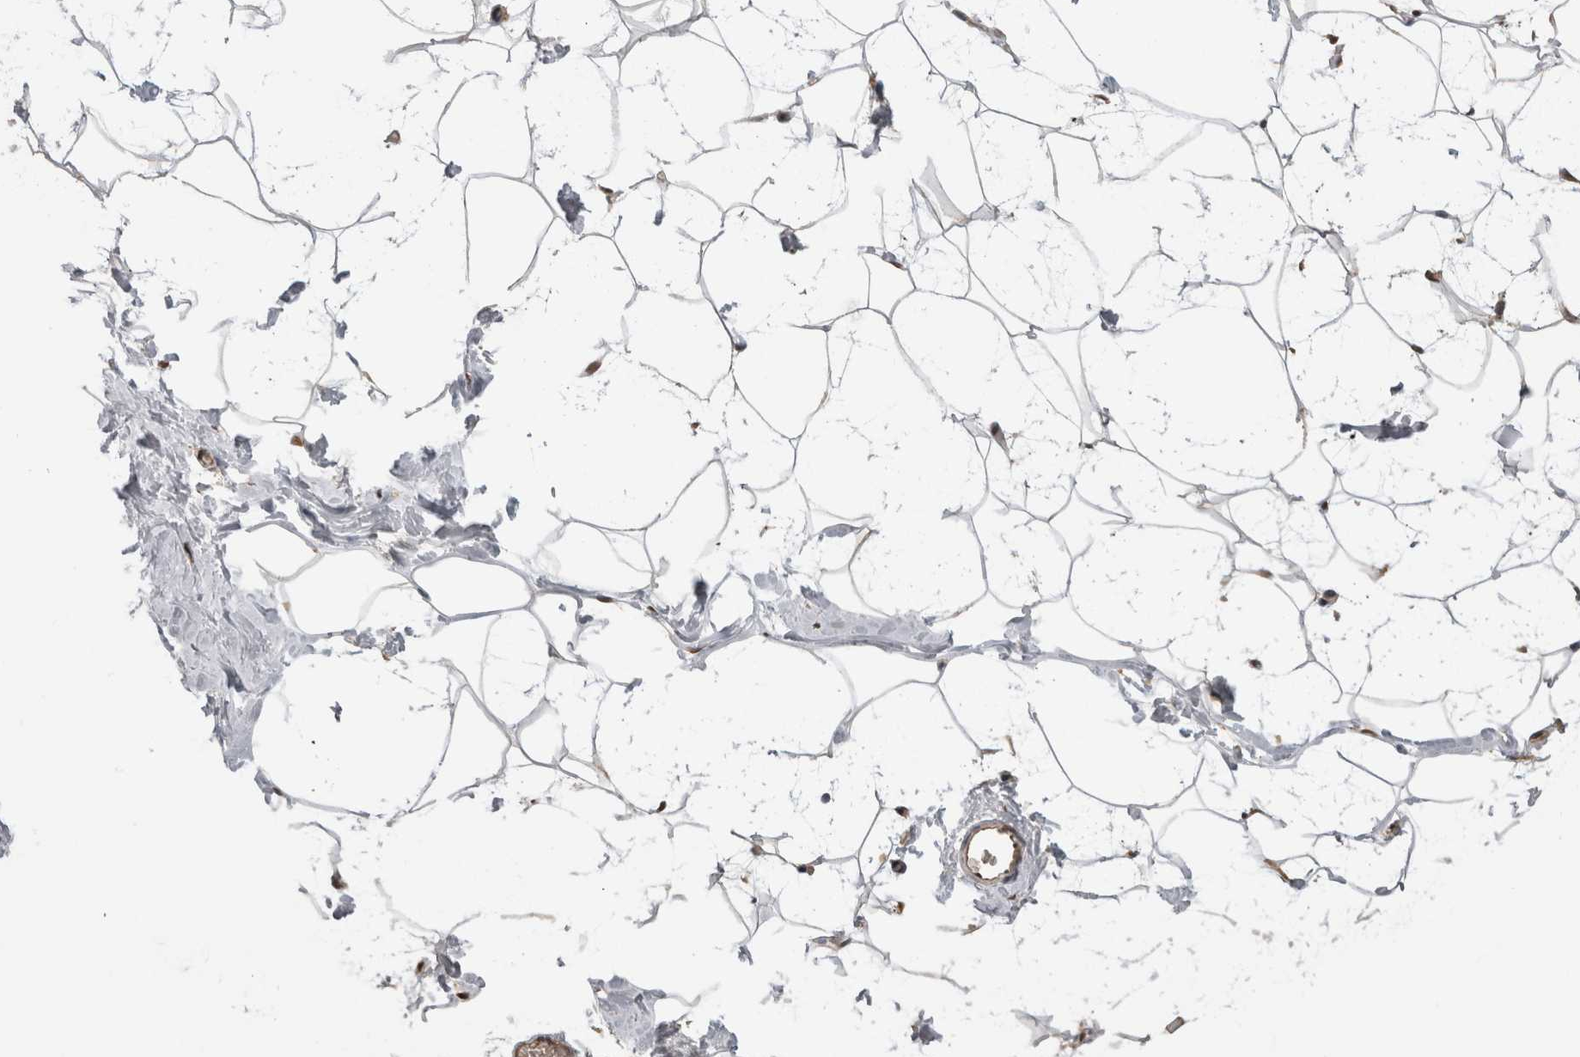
{"staining": {"intensity": "moderate", "quantity": "25%-75%", "location": "nuclear"}, "tissue": "adipose tissue", "cell_type": "Adipocytes", "image_type": "normal", "snomed": [{"axis": "morphology", "description": "Normal tissue, NOS"}, {"axis": "morphology", "description": "Fibrosis, NOS"}, {"axis": "topography", "description": "Breast"}, {"axis": "topography", "description": "Adipose tissue"}], "caption": "Protein staining by immunohistochemistry (IHC) demonstrates moderate nuclear expression in about 25%-75% of adipocytes in normal adipose tissue. The staining was performed using DAB (3,3'-diaminobenzidine), with brown indicating positive protein expression. Nuclei are stained blue with hematoxylin.", "gene": "USH1G", "patient": {"sex": "female", "age": 39}}